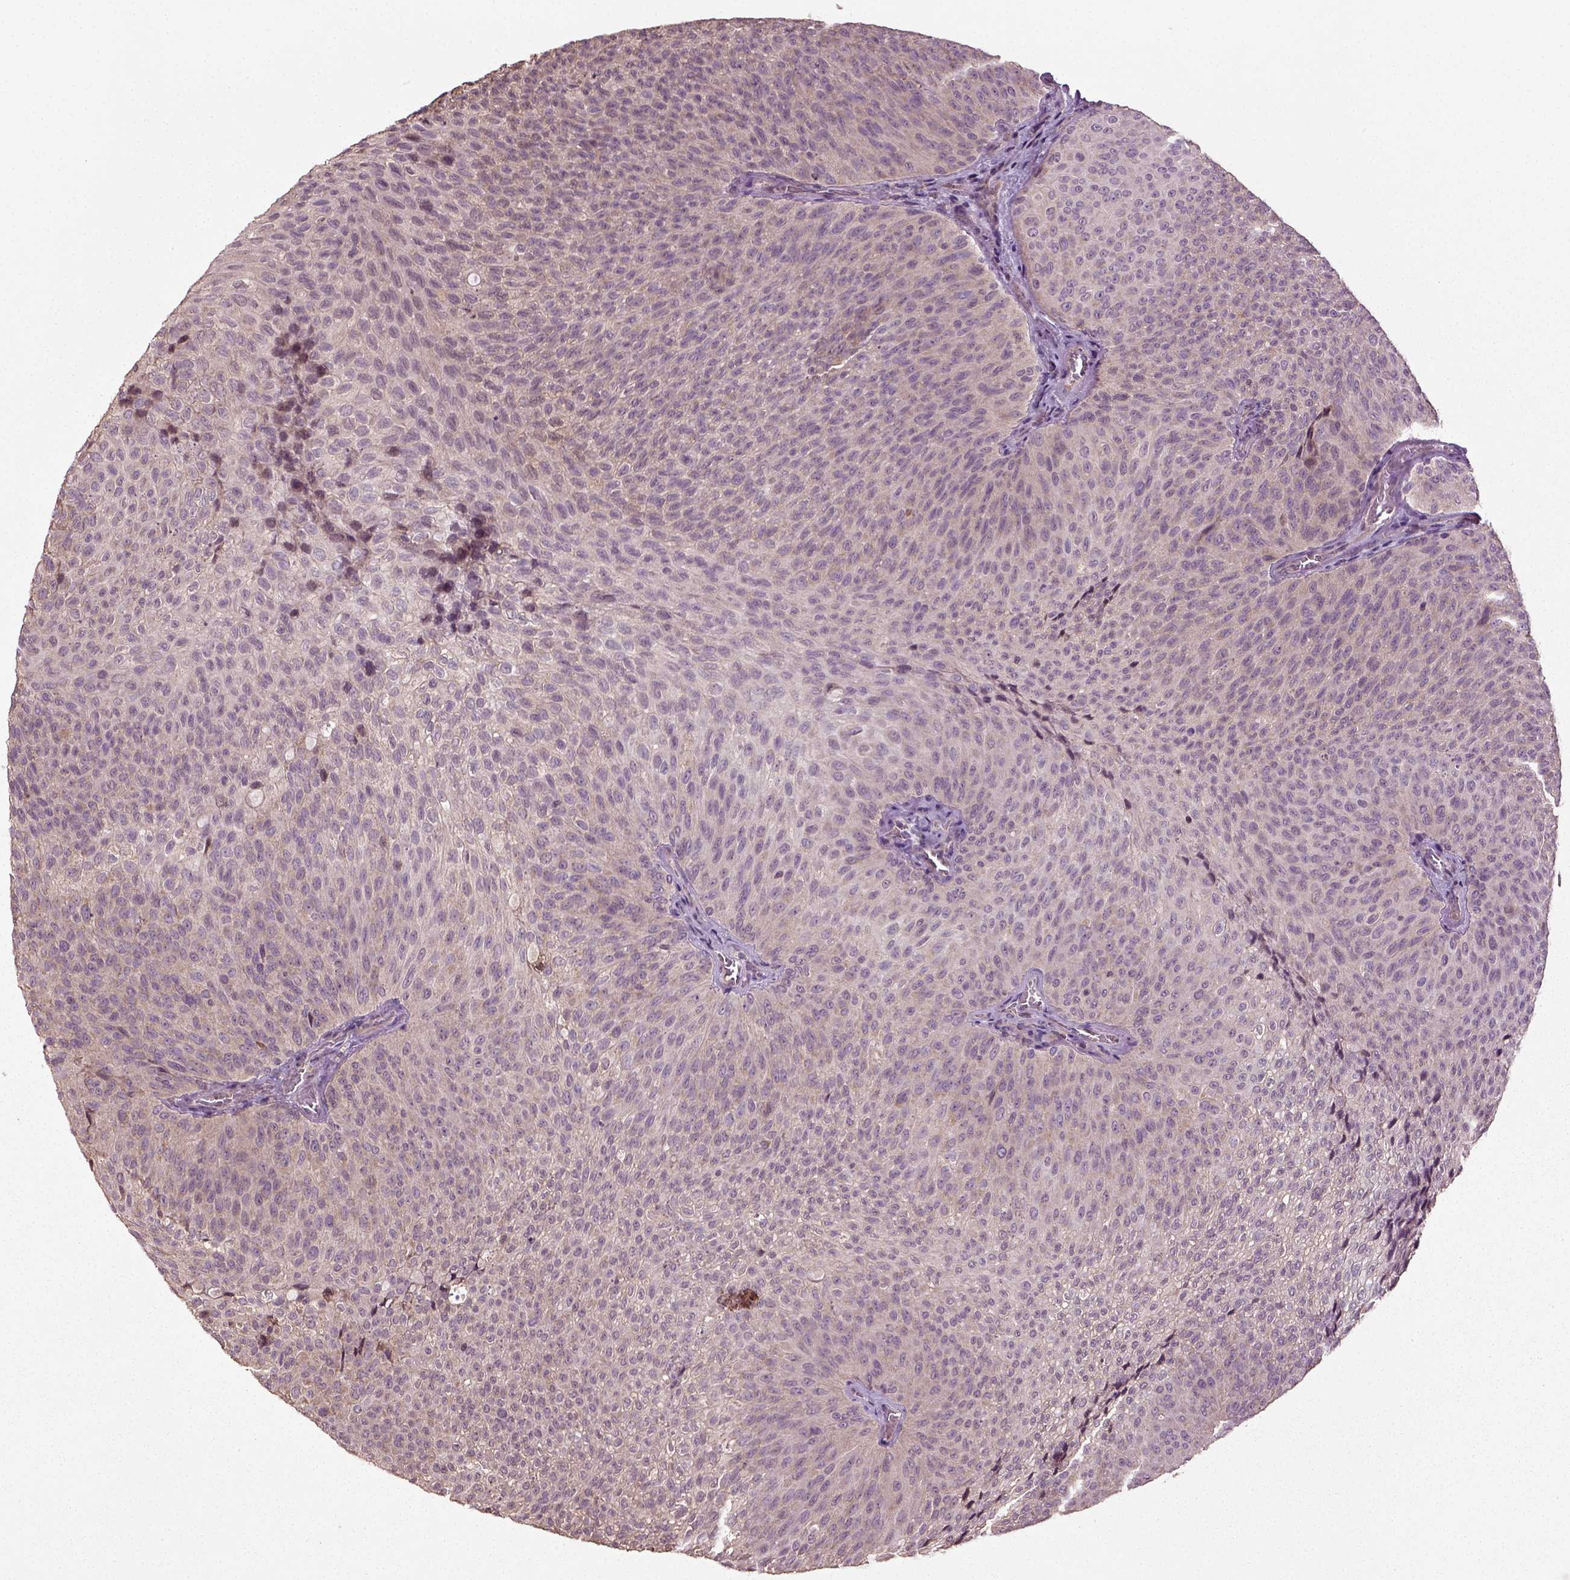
{"staining": {"intensity": "negative", "quantity": "none", "location": "none"}, "tissue": "urothelial cancer", "cell_type": "Tumor cells", "image_type": "cancer", "snomed": [{"axis": "morphology", "description": "Urothelial carcinoma, Low grade"}, {"axis": "topography", "description": "Urinary bladder"}], "caption": "A micrograph of low-grade urothelial carcinoma stained for a protein exhibits no brown staining in tumor cells. Nuclei are stained in blue.", "gene": "ERV3-1", "patient": {"sex": "male", "age": 78}}